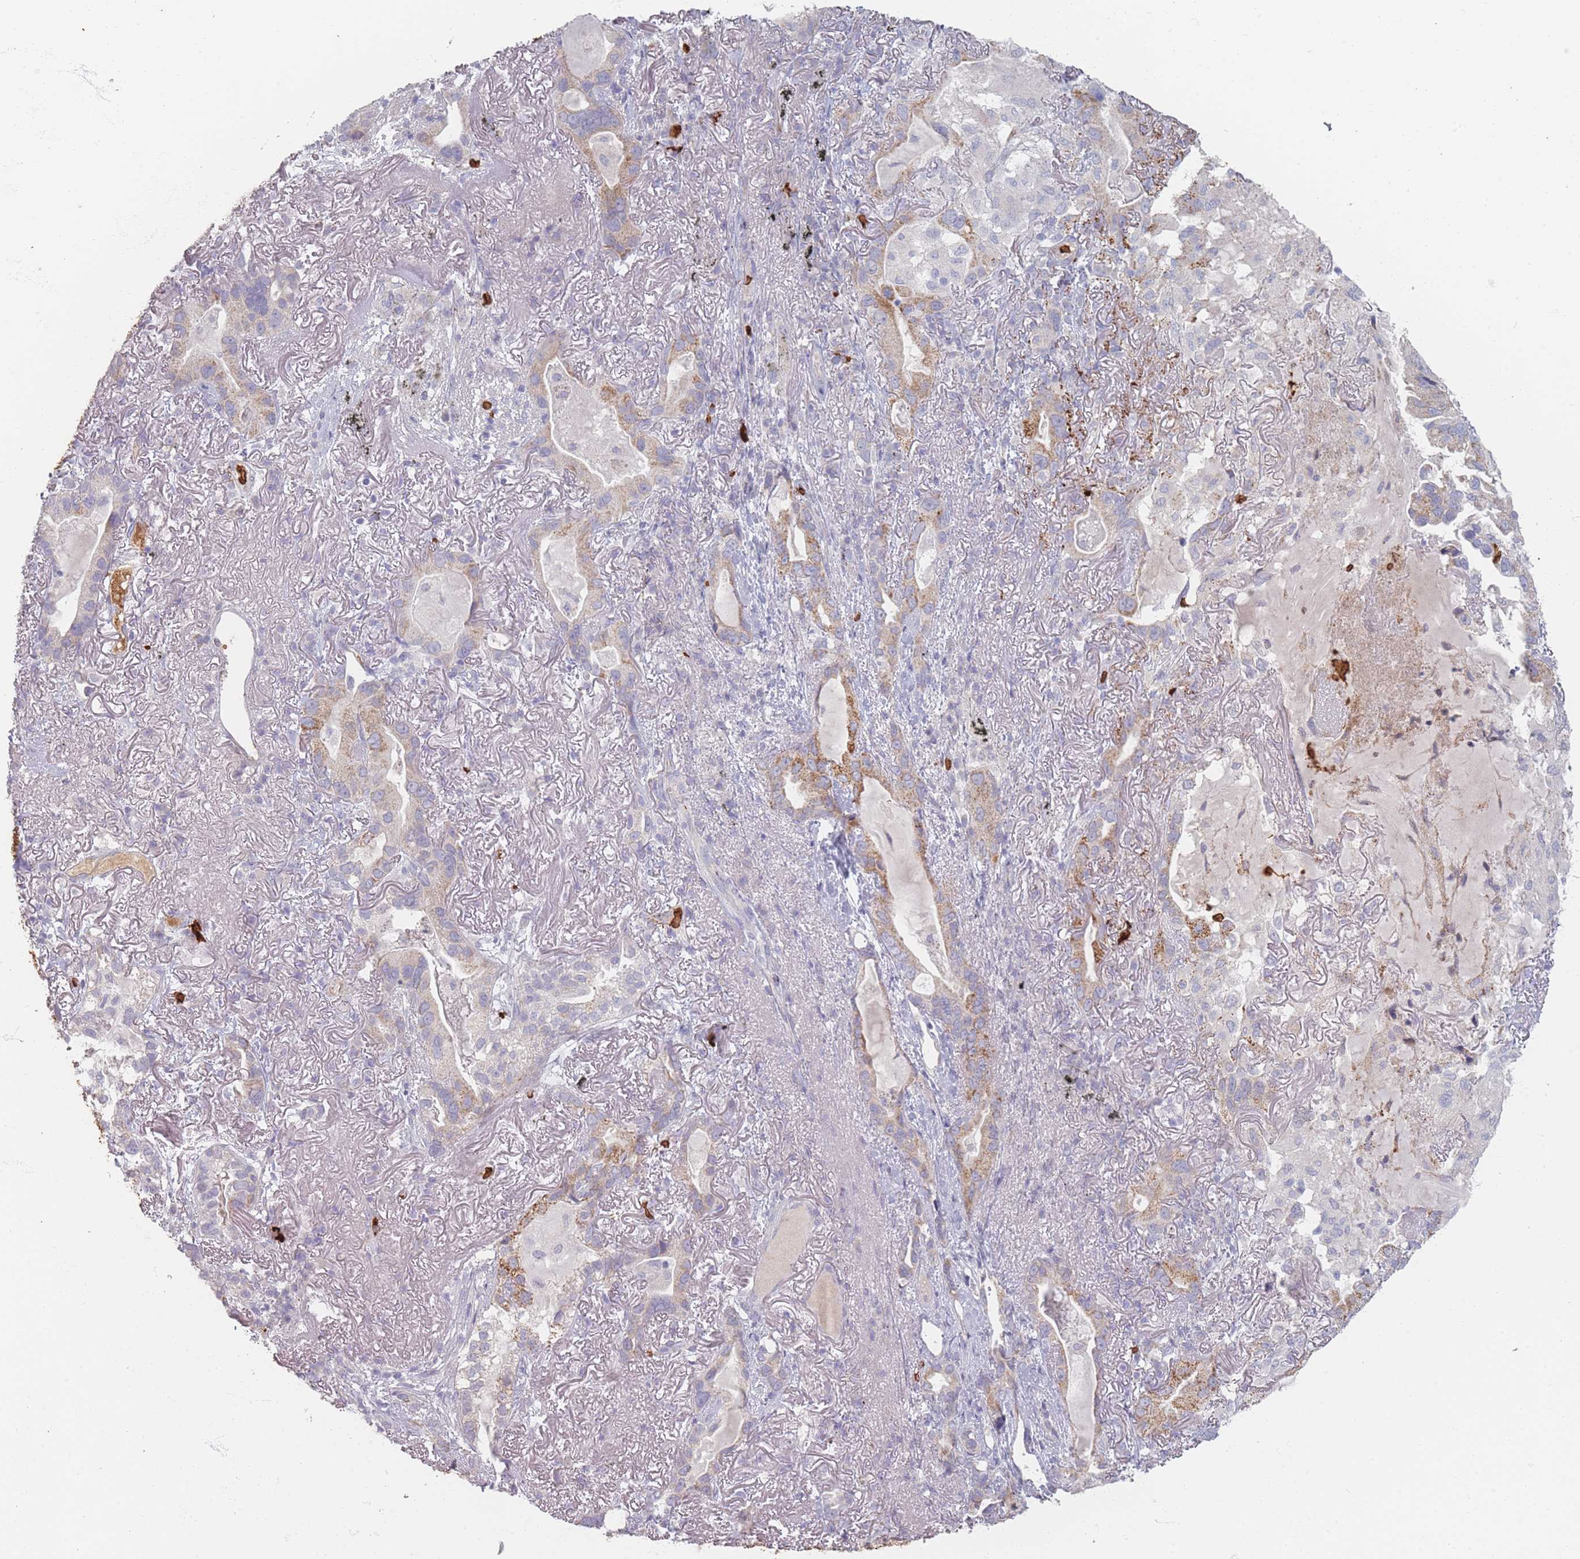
{"staining": {"intensity": "moderate", "quantity": "<25%", "location": "cytoplasmic/membranous"}, "tissue": "lung cancer", "cell_type": "Tumor cells", "image_type": "cancer", "snomed": [{"axis": "morphology", "description": "Adenocarcinoma, NOS"}, {"axis": "topography", "description": "Lung"}], "caption": "This is a micrograph of IHC staining of adenocarcinoma (lung), which shows moderate staining in the cytoplasmic/membranous of tumor cells.", "gene": "SLC2A6", "patient": {"sex": "female", "age": 69}}